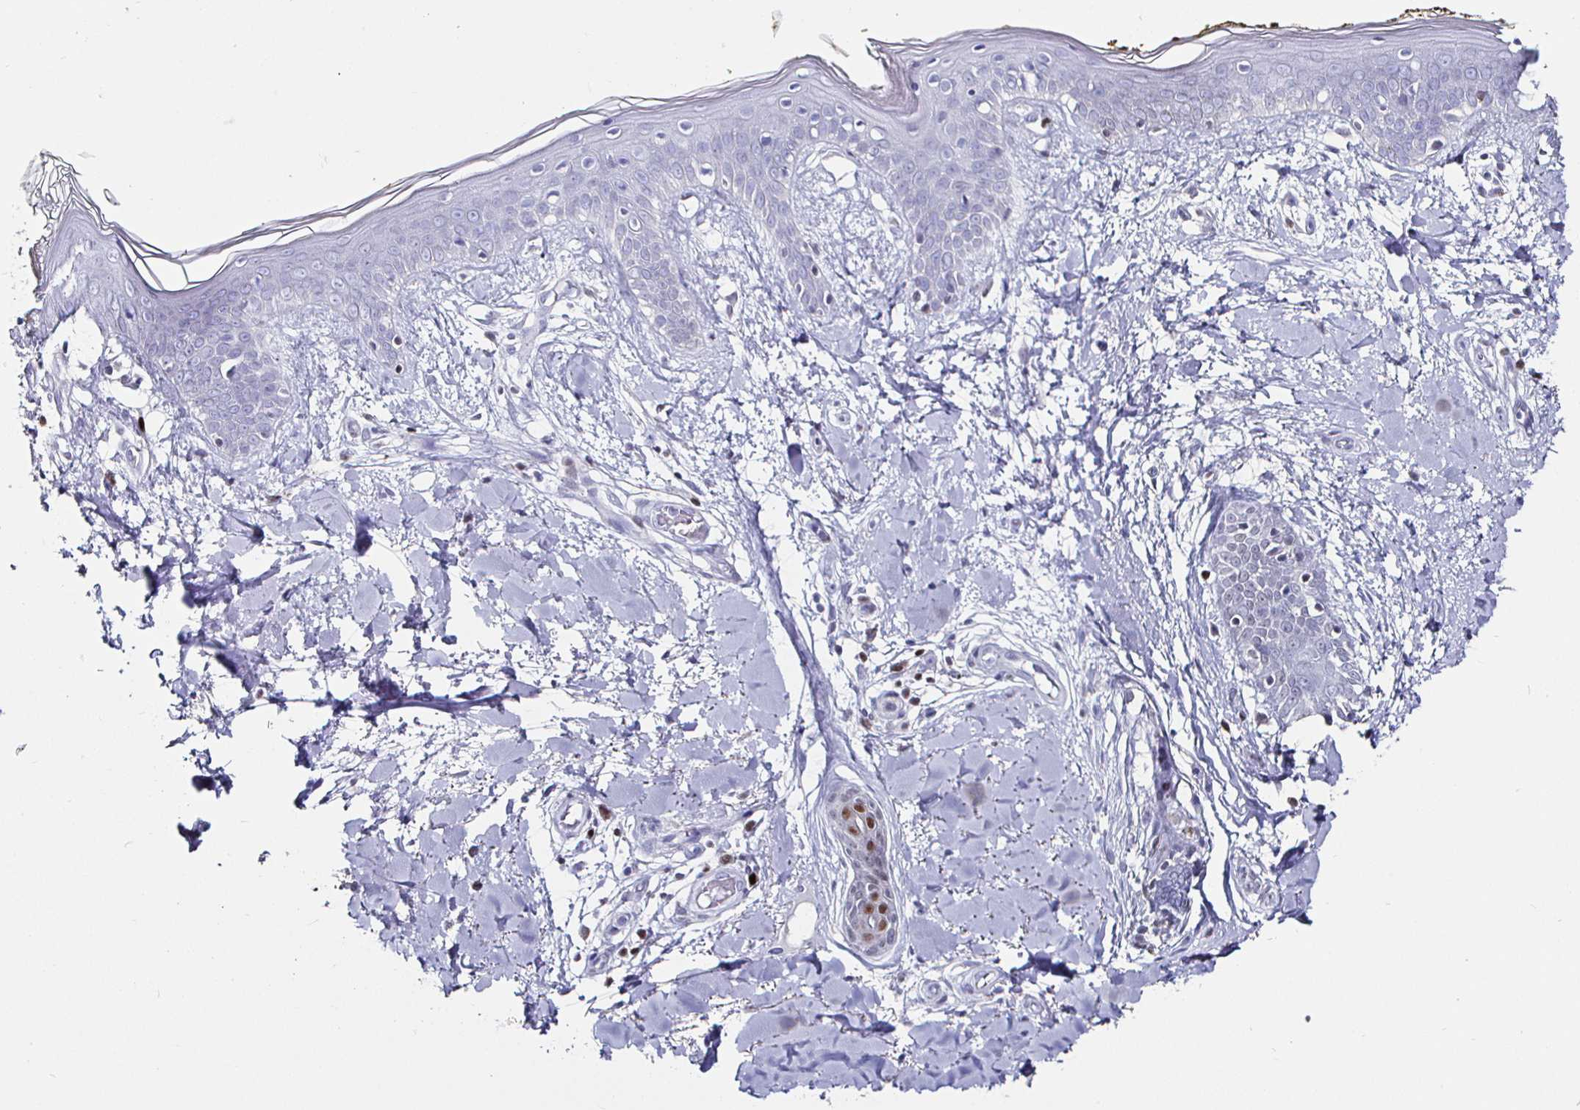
{"staining": {"intensity": "negative", "quantity": "none", "location": "none"}, "tissue": "skin", "cell_type": "Fibroblasts", "image_type": "normal", "snomed": [{"axis": "morphology", "description": "Normal tissue, NOS"}, {"axis": "topography", "description": "Skin"}], "caption": "Immunohistochemistry (IHC) of normal skin shows no positivity in fibroblasts.", "gene": "RUNX2", "patient": {"sex": "female", "age": 34}}